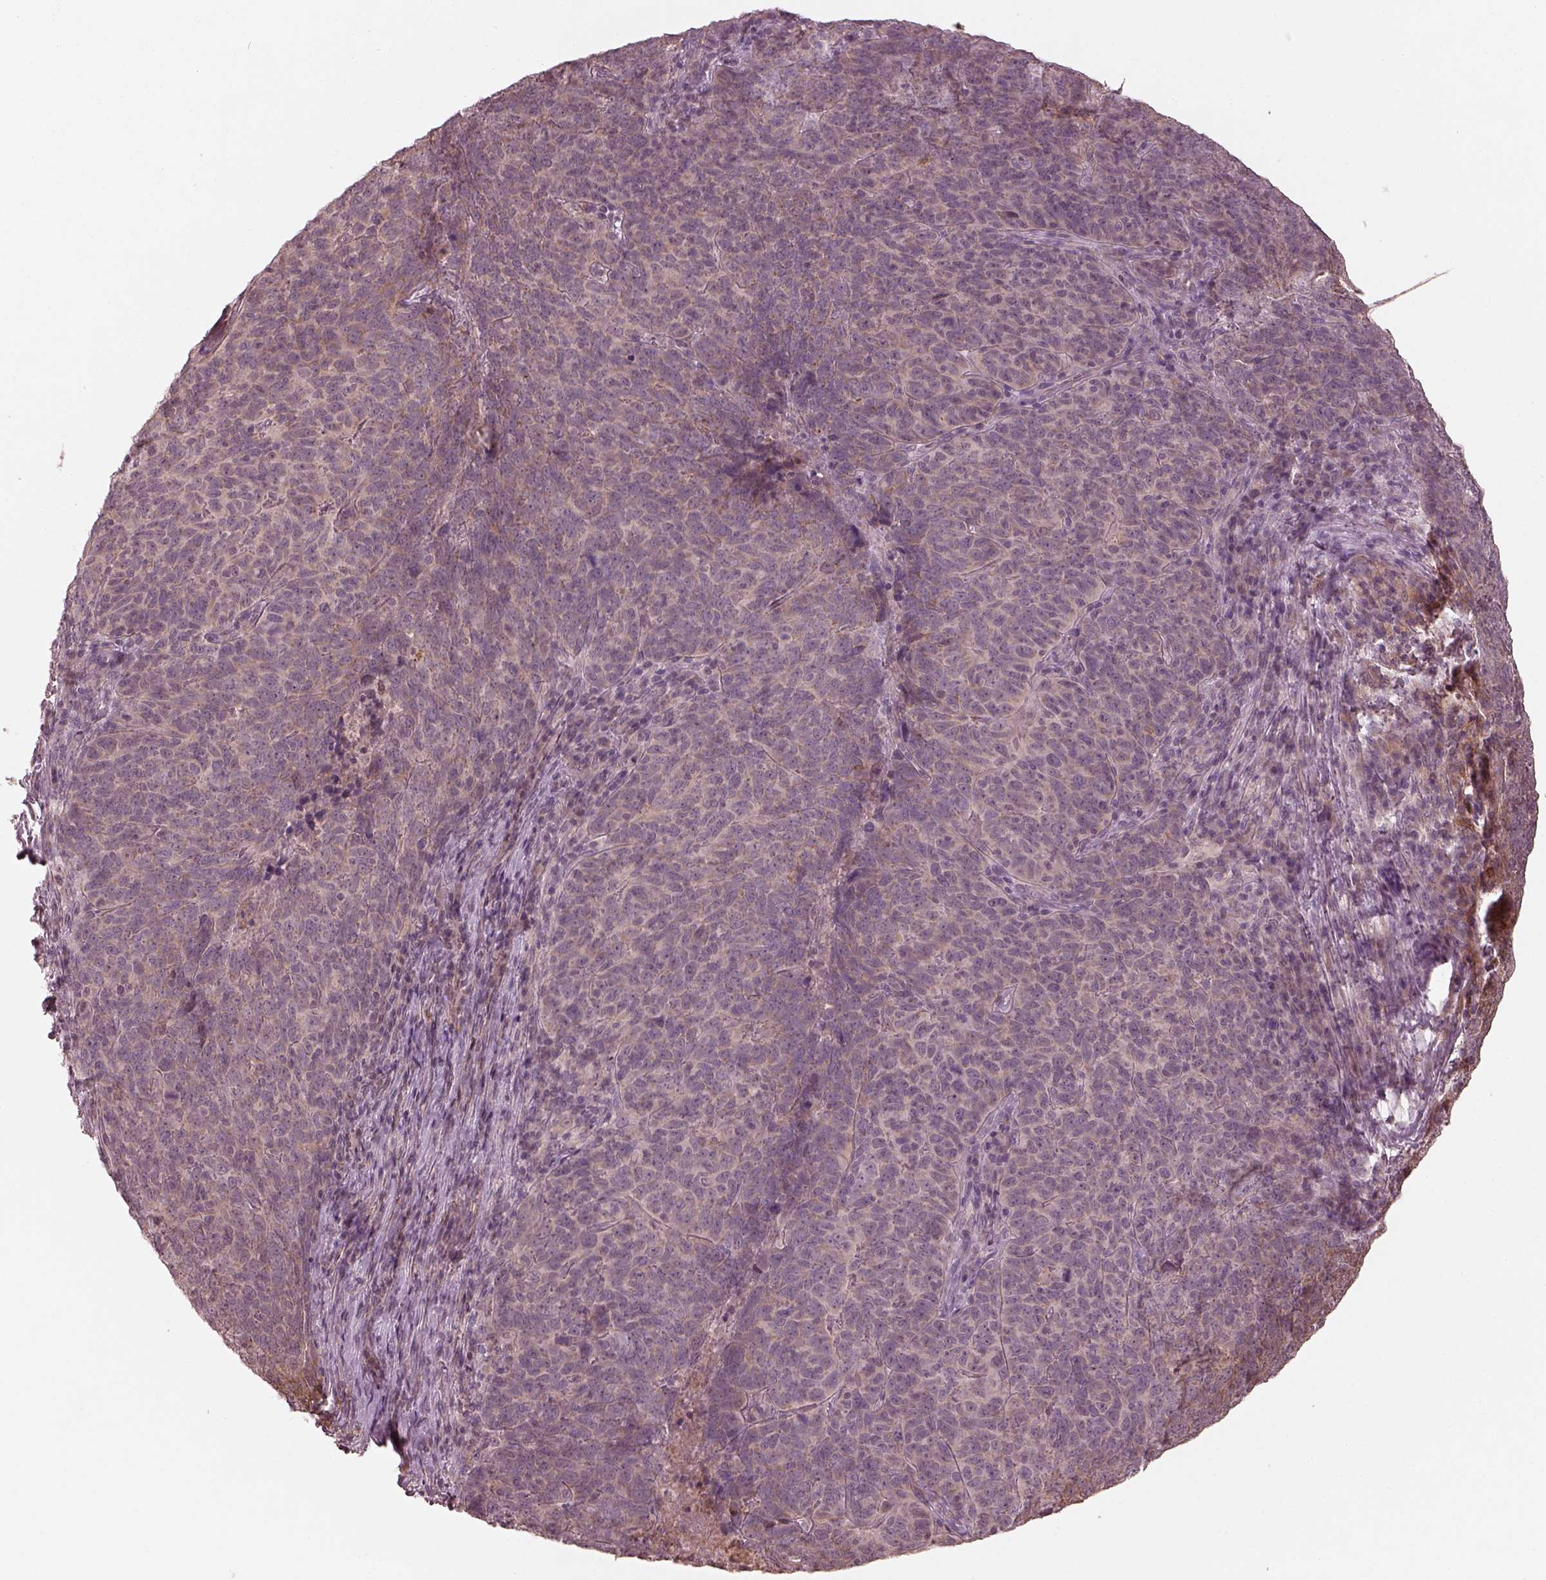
{"staining": {"intensity": "weak", "quantity": "<25%", "location": "cytoplasmic/membranous"}, "tissue": "skin cancer", "cell_type": "Tumor cells", "image_type": "cancer", "snomed": [{"axis": "morphology", "description": "Squamous cell carcinoma, NOS"}, {"axis": "topography", "description": "Skin"}, {"axis": "topography", "description": "Anal"}], "caption": "Immunohistochemical staining of human skin squamous cell carcinoma shows no significant positivity in tumor cells.", "gene": "SLC25A46", "patient": {"sex": "female", "age": 51}}